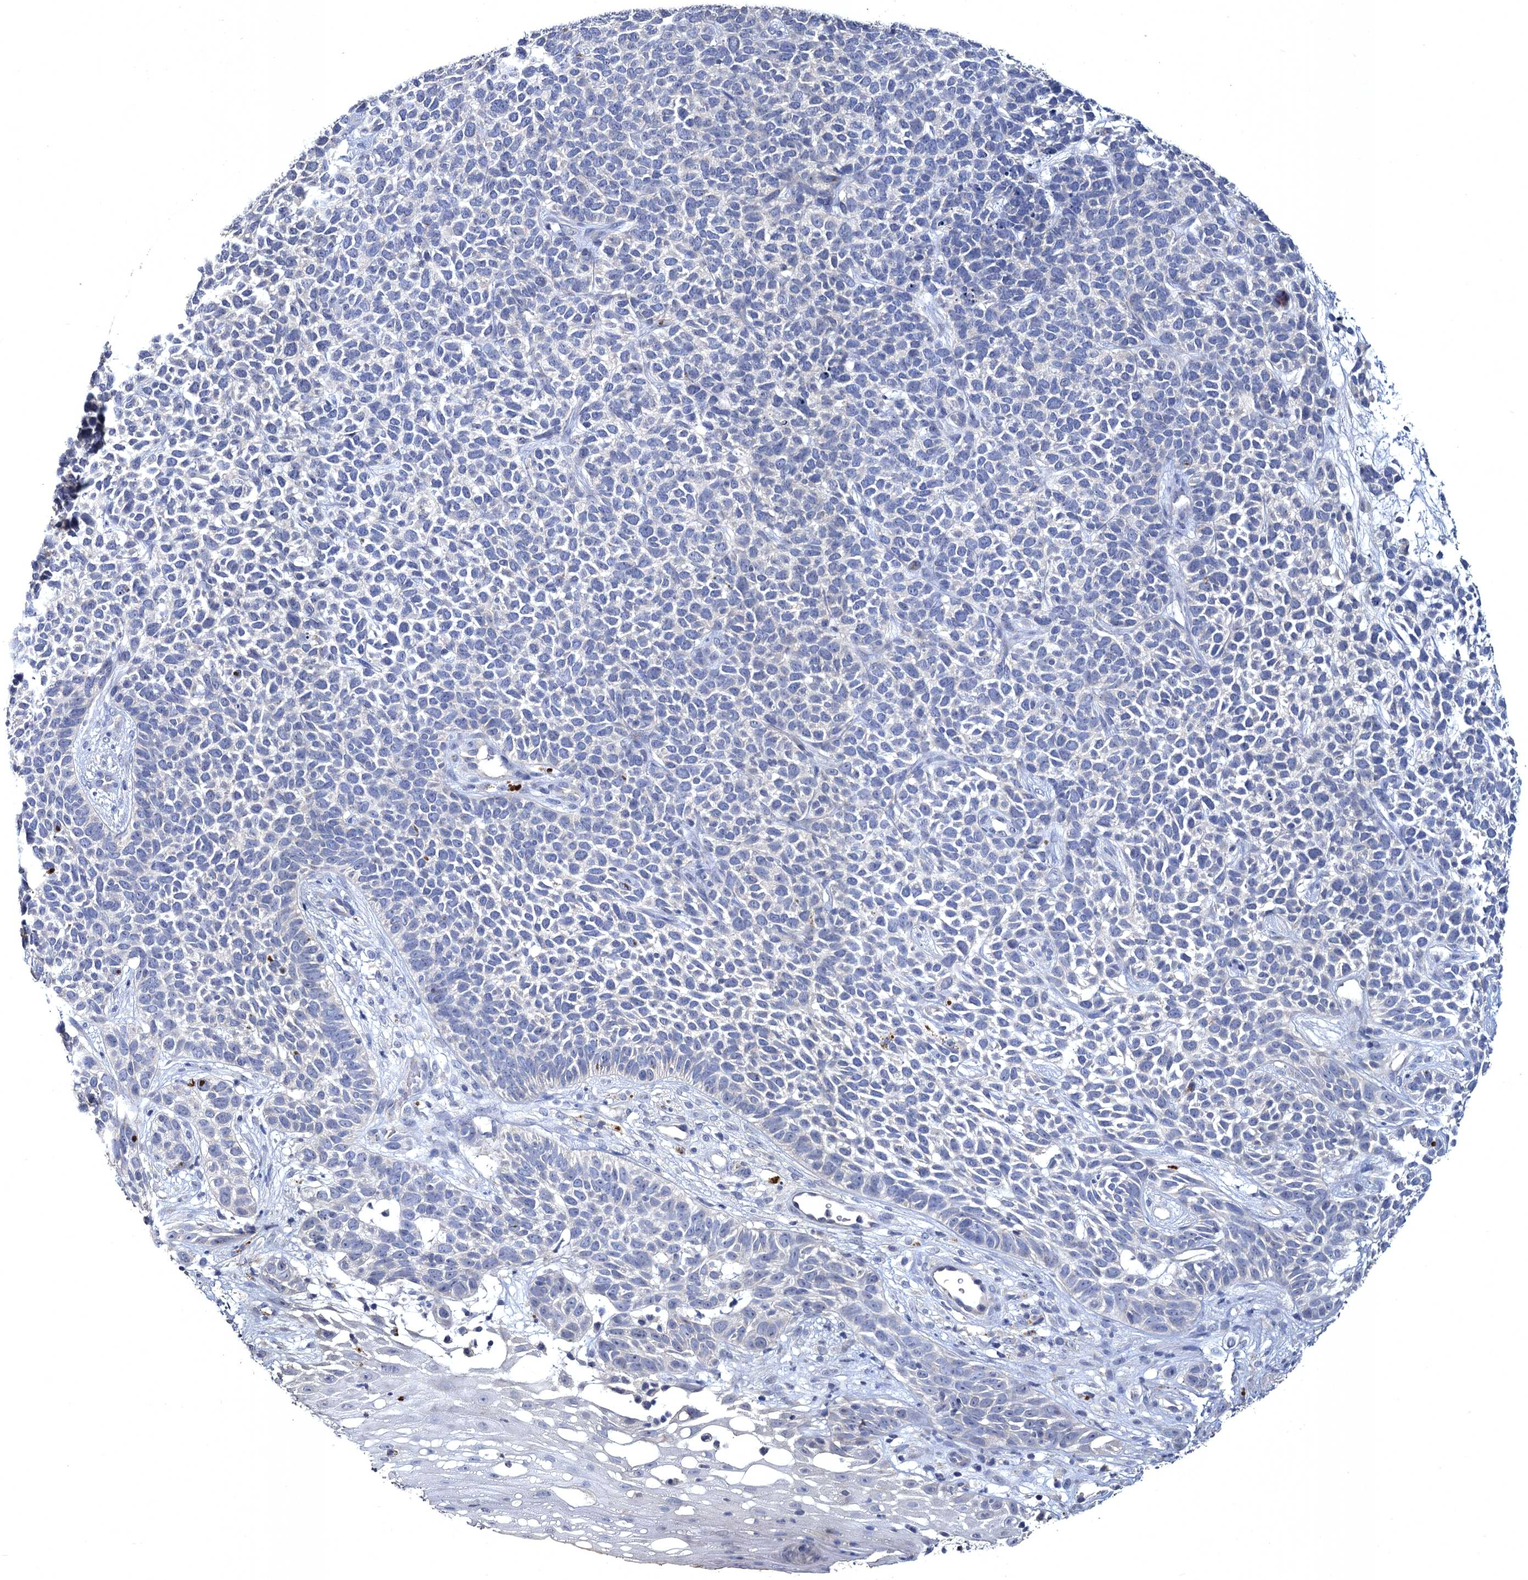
{"staining": {"intensity": "negative", "quantity": "none", "location": "none"}, "tissue": "skin cancer", "cell_type": "Tumor cells", "image_type": "cancer", "snomed": [{"axis": "morphology", "description": "Basal cell carcinoma"}, {"axis": "topography", "description": "Skin"}], "caption": "A micrograph of skin cancer stained for a protein demonstrates no brown staining in tumor cells.", "gene": "ATP9A", "patient": {"sex": "female", "age": 84}}